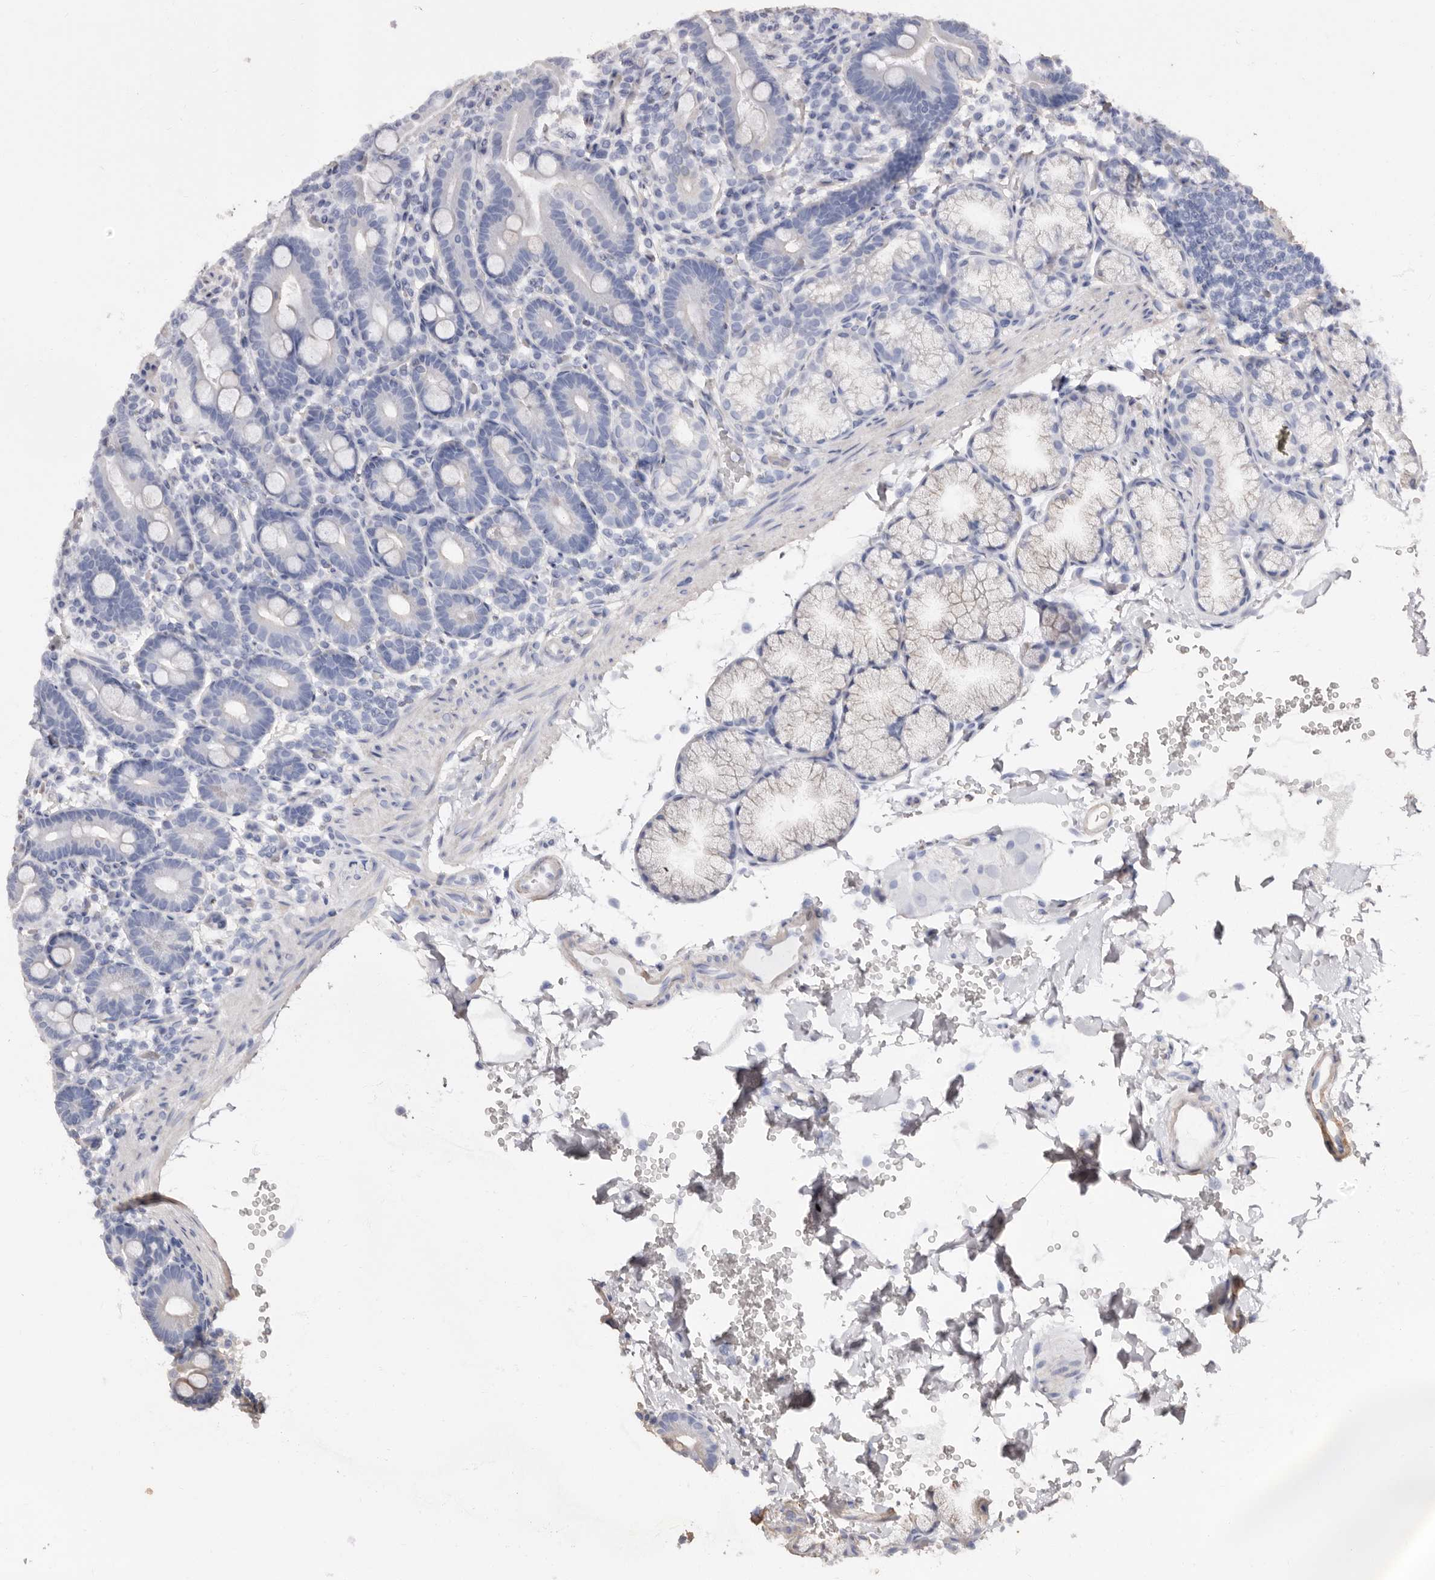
{"staining": {"intensity": "moderate", "quantity": "25%-75%", "location": "cytoplasmic/membranous"}, "tissue": "duodenum", "cell_type": "Glandular cells", "image_type": "normal", "snomed": [{"axis": "morphology", "description": "Normal tissue, NOS"}, {"axis": "topography", "description": "Duodenum"}], "caption": "The micrograph reveals staining of unremarkable duodenum, revealing moderate cytoplasmic/membranous protein staining (brown color) within glandular cells. The protein is shown in brown color, while the nuclei are stained blue.", "gene": "COQ8B", "patient": {"sex": "male", "age": 54}}